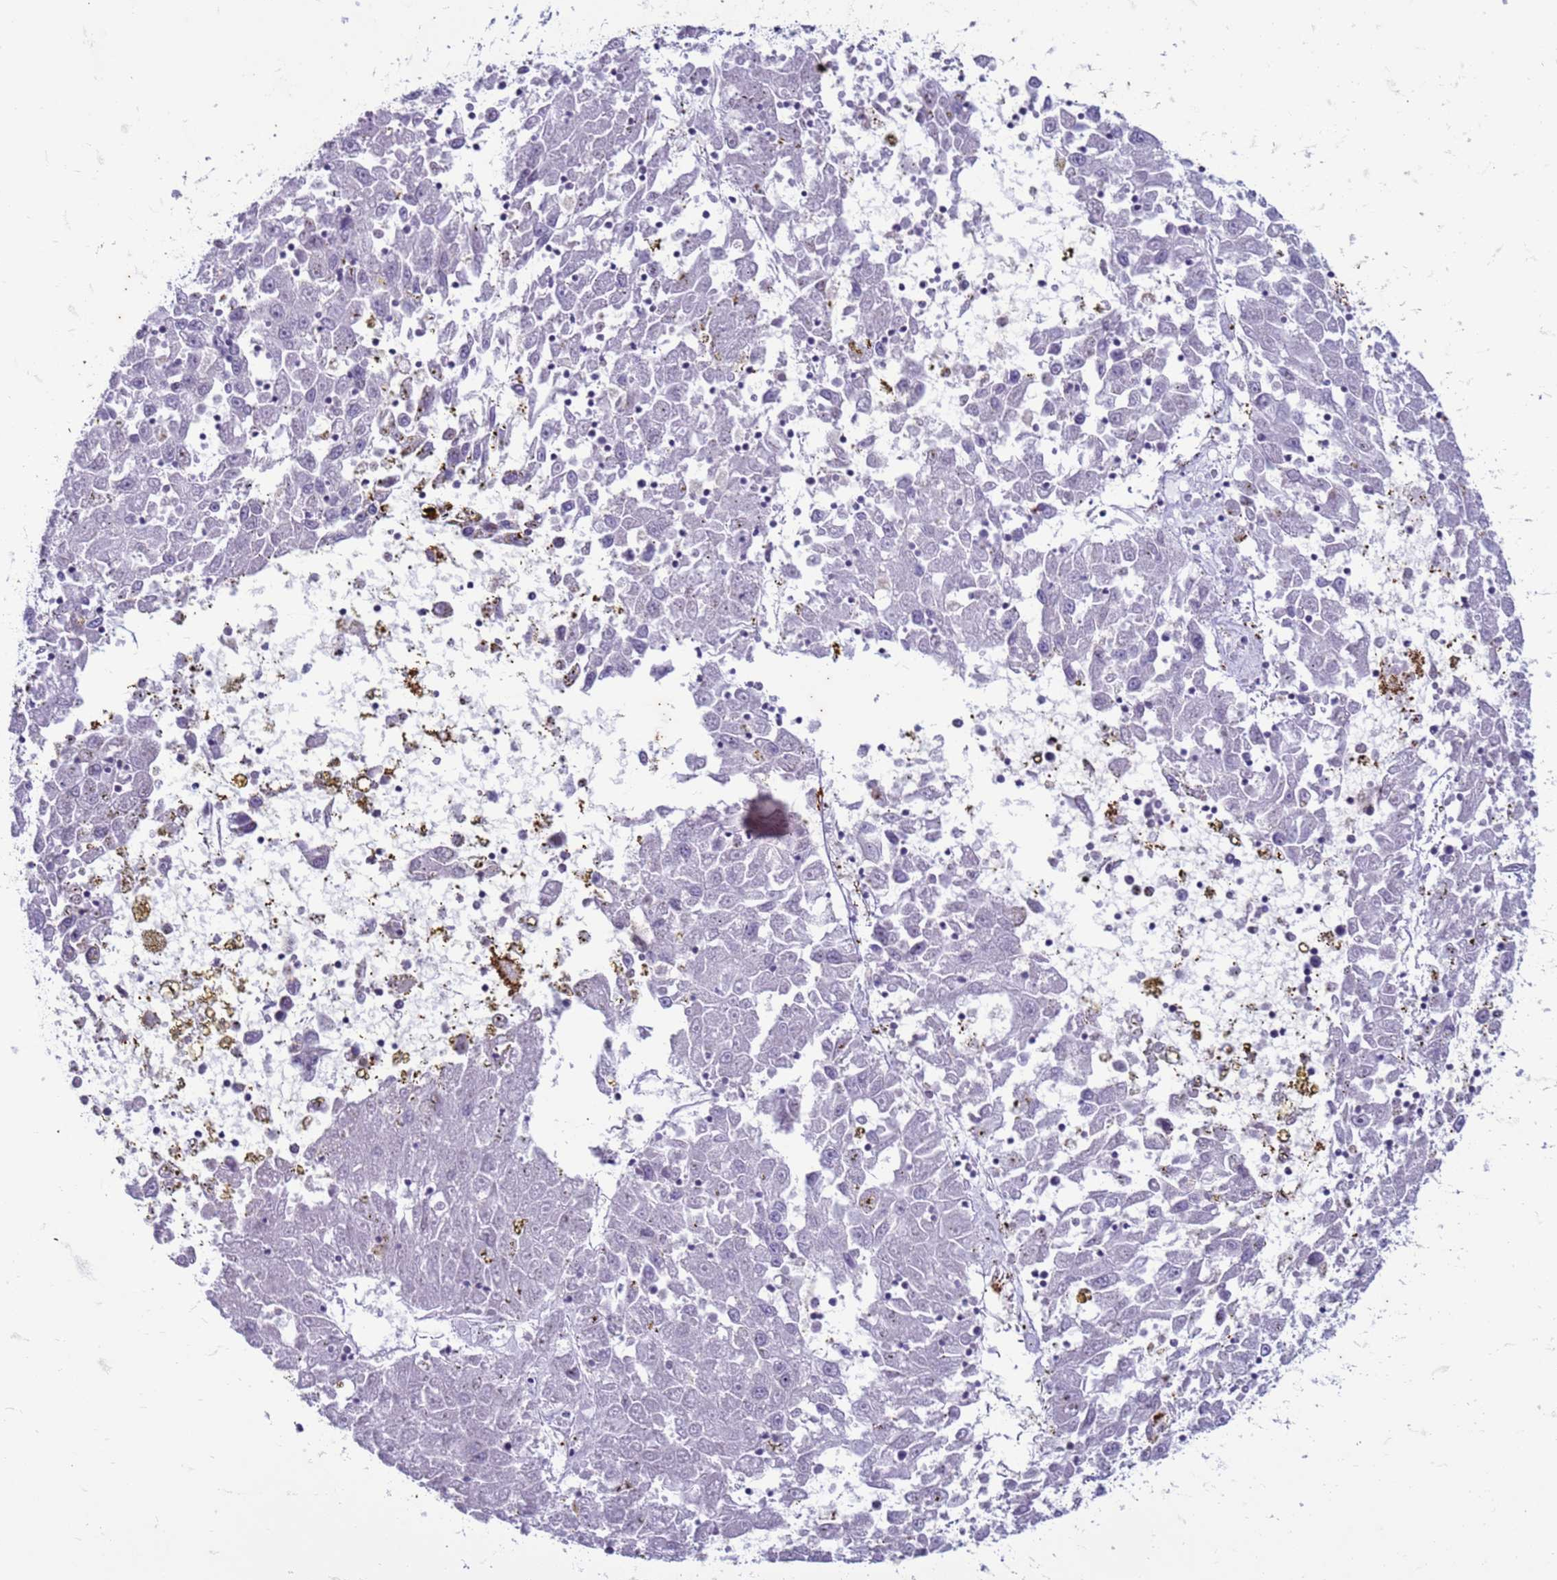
{"staining": {"intensity": "negative", "quantity": "none", "location": "none"}, "tissue": "liver cancer", "cell_type": "Tumor cells", "image_type": "cancer", "snomed": [{"axis": "morphology", "description": "Carcinoma, Hepatocellular, NOS"}, {"axis": "topography", "description": "Liver"}], "caption": "High power microscopy photomicrograph of an immunohistochemistry histopathology image of liver cancer (hepatocellular carcinoma), revealing no significant positivity in tumor cells. (DAB immunohistochemistry, high magnification).", "gene": "SLC15A3", "patient": {"sex": "male", "age": 49}}